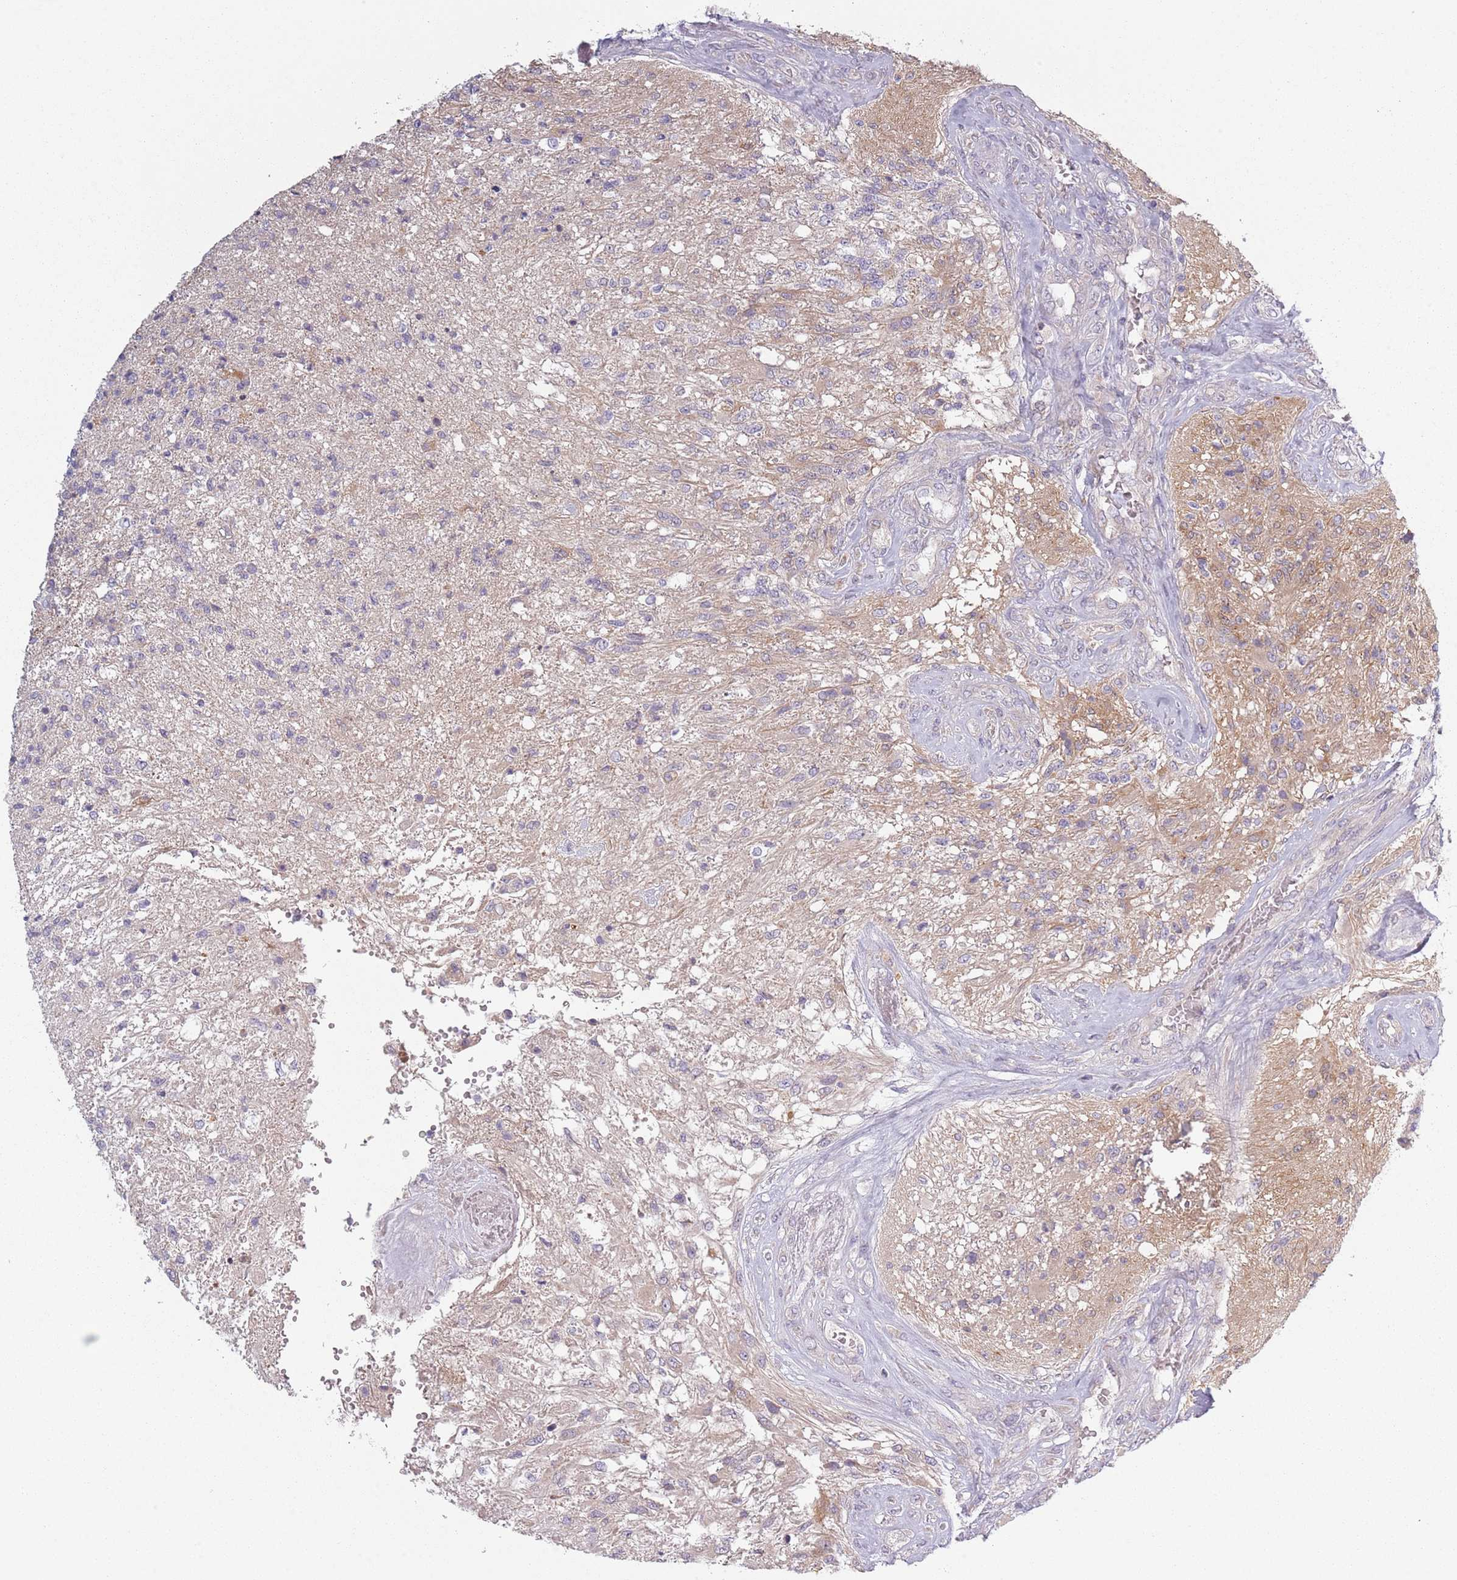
{"staining": {"intensity": "weak", "quantity": "<25%", "location": "cytoplasmic/membranous"}, "tissue": "glioma", "cell_type": "Tumor cells", "image_type": "cancer", "snomed": [{"axis": "morphology", "description": "Glioma, malignant, High grade"}, {"axis": "topography", "description": "Brain"}], "caption": "IHC image of neoplastic tissue: glioma stained with DAB (3,3'-diaminobenzidine) shows no significant protein positivity in tumor cells.", "gene": "COQ5", "patient": {"sex": "male", "age": 56}}